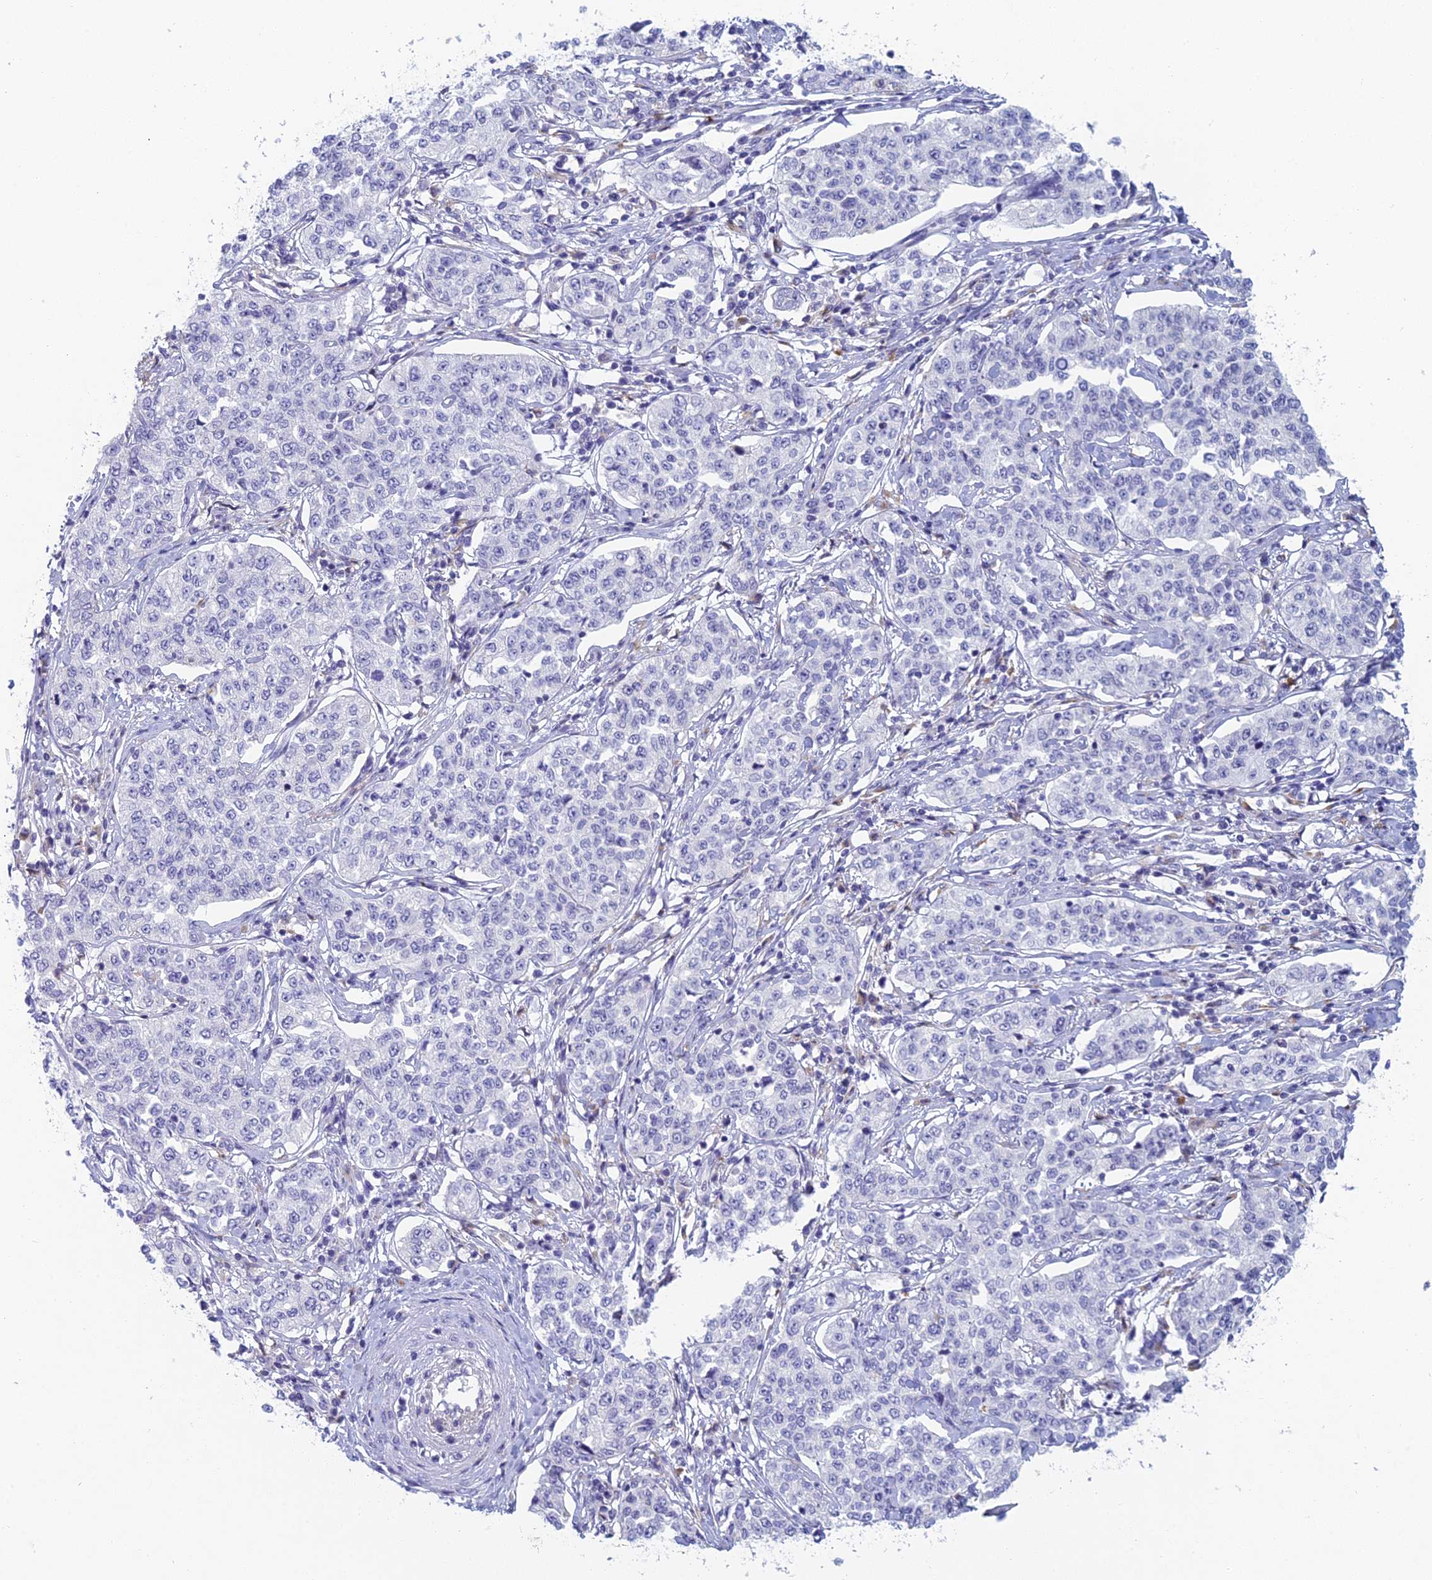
{"staining": {"intensity": "negative", "quantity": "none", "location": "none"}, "tissue": "cervical cancer", "cell_type": "Tumor cells", "image_type": "cancer", "snomed": [{"axis": "morphology", "description": "Squamous cell carcinoma, NOS"}, {"axis": "topography", "description": "Cervix"}], "caption": "Human cervical cancer stained for a protein using immunohistochemistry (IHC) shows no positivity in tumor cells.", "gene": "FERD3L", "patient": {"sex": "female", "age": 35}}